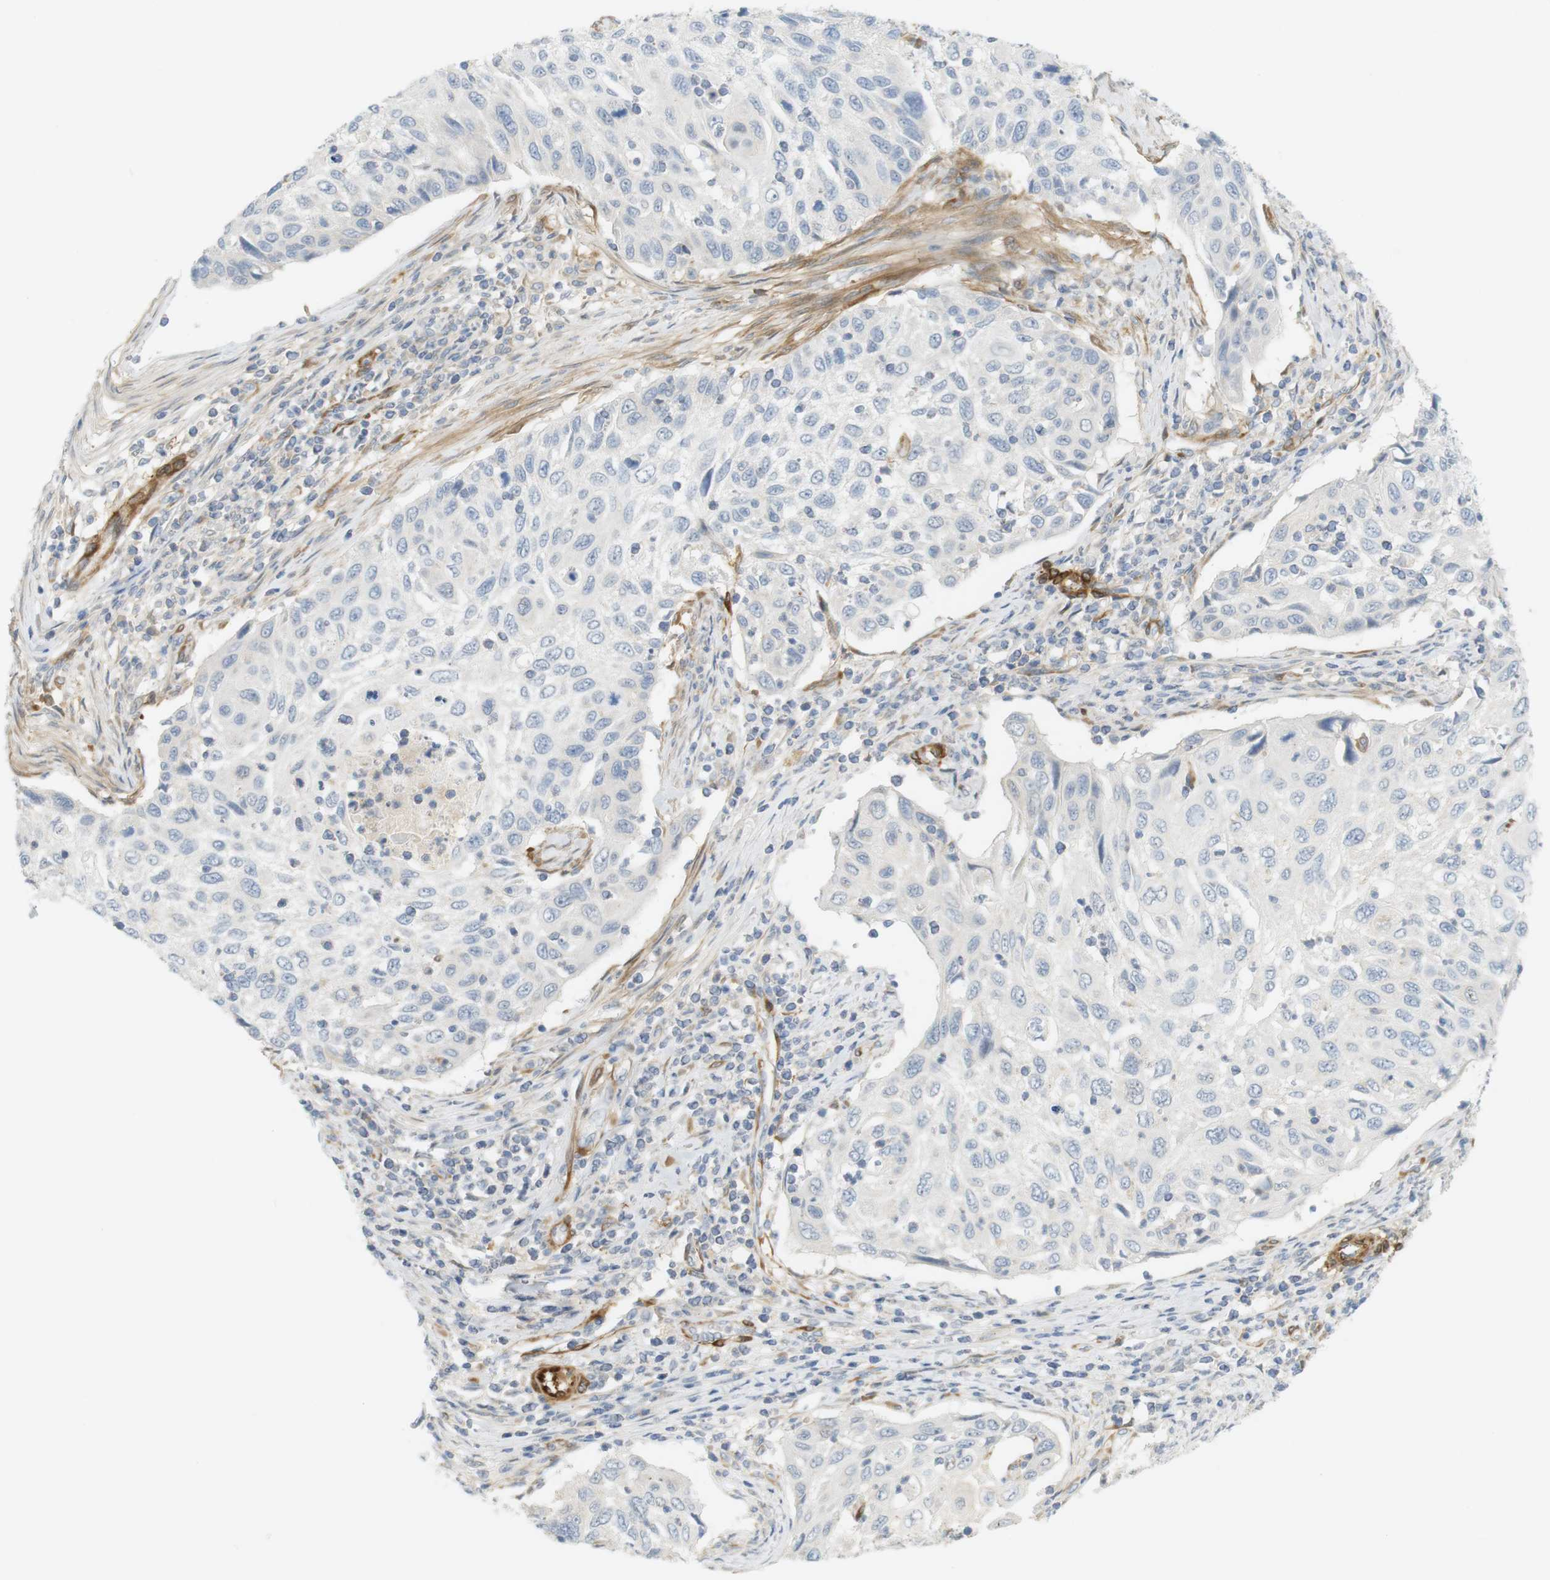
{"staining": {"intensity": "negative", "quantity": "none", "location": "none"}, "tissue": "cervical cancer", "cell_type": "Tumor cells", "image_type": "cancer", "snomed": [{"axis": "morphology", "description": "Squamous cell carcinoma, NOS"}, {"axis": "topography", "description": "Cervix"}], "caption": "IHC photomicrograph of neoplastic tissue: human cervical cancer stained with DAB (3,3'-diaminobenzidine) demonstrates no significant protein expression in tumor cells.", "gene": "PDE3A", "patient": {"sex": "female", "age": 70}}